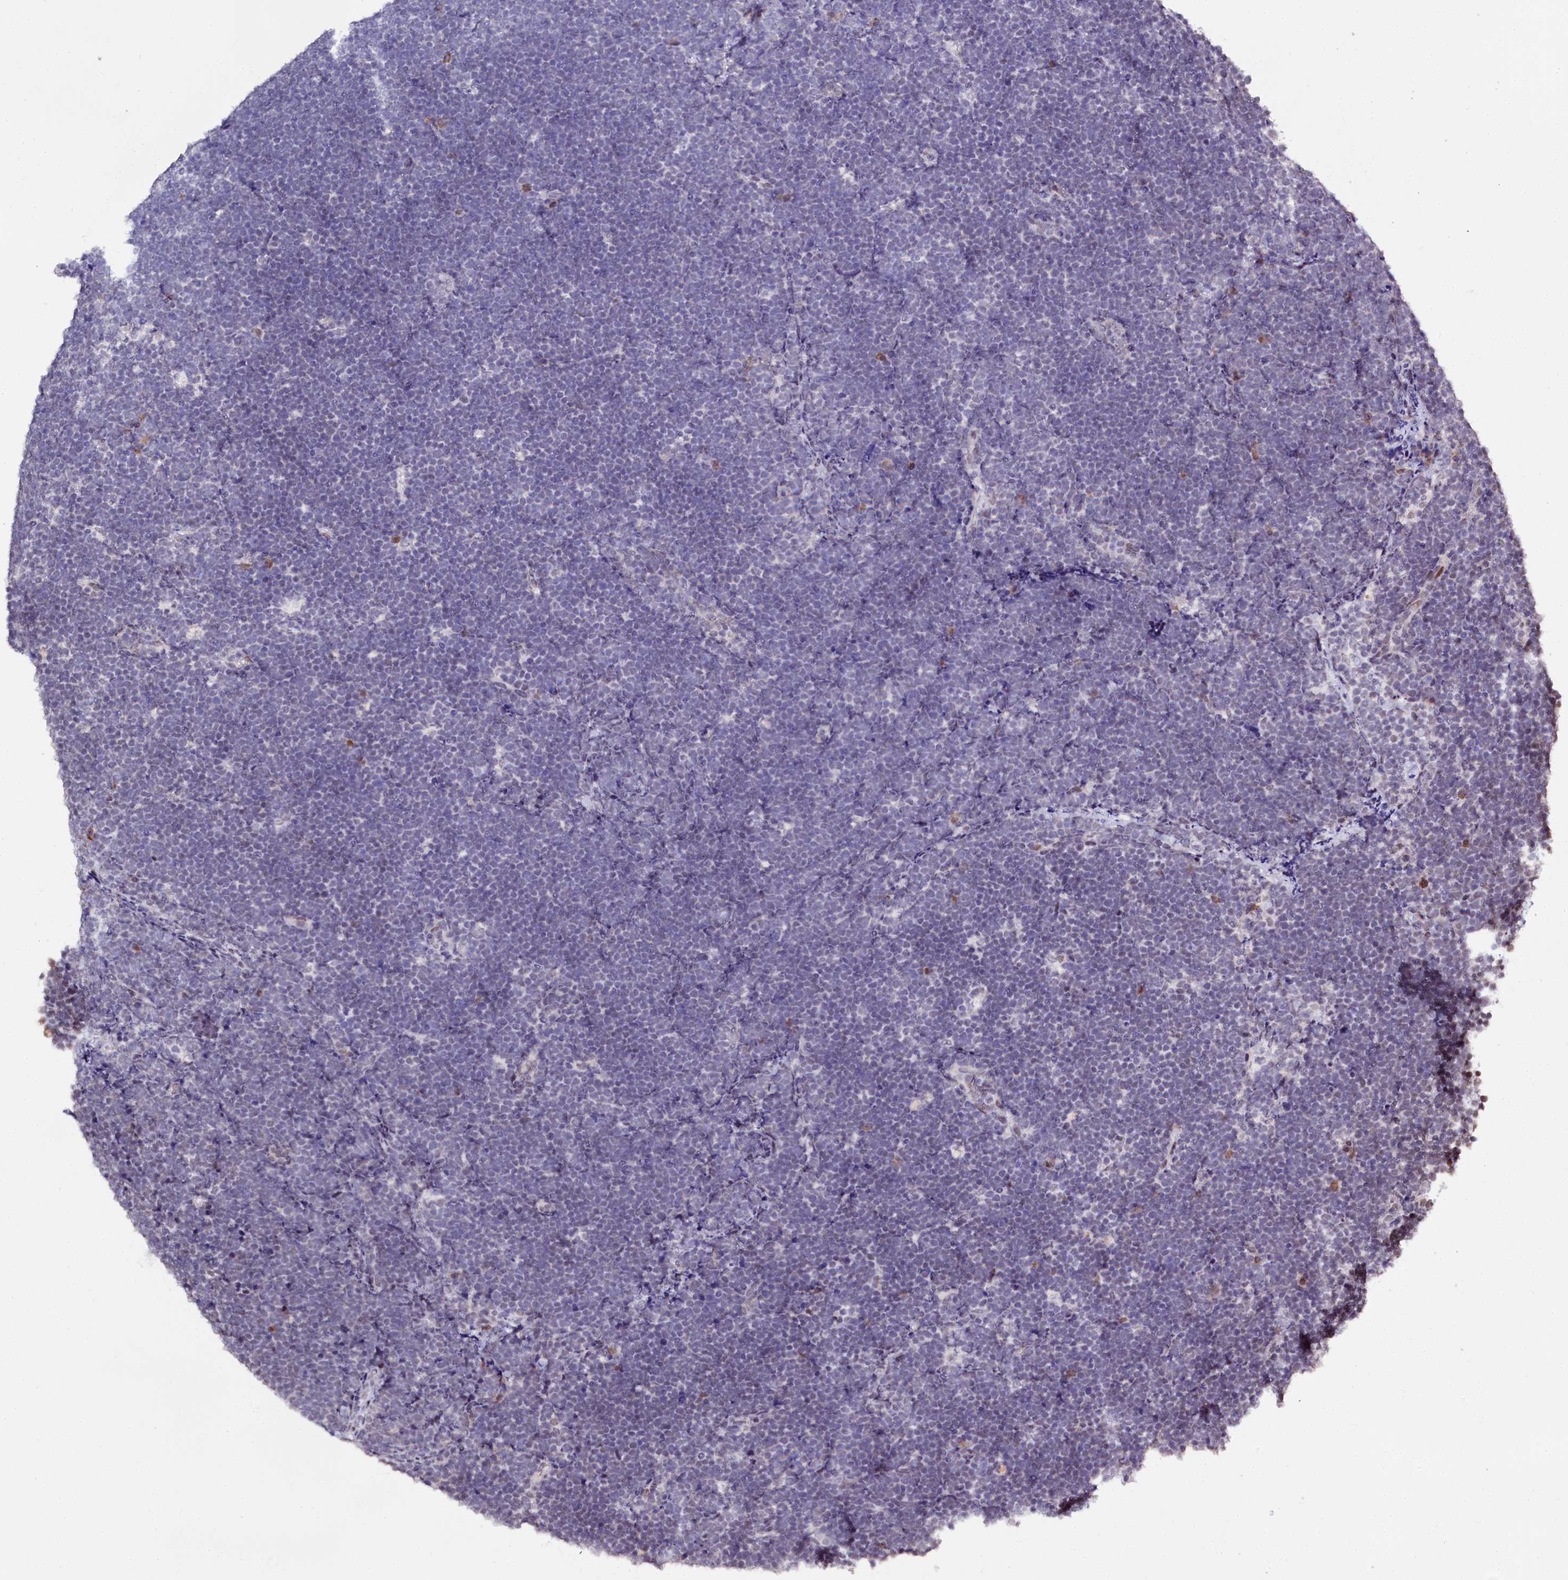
{"staining": {"intensity": "negative", "quantity": "none", "location": "none"}, "tissue": "lymphoma", "cell_type": "Tumor cells", "image_type": "cancer", "snomed": [{"axis": "morphology", "description": "Malignant lymphoma, non-Hodgkin's type, High grade"}, {"axis": "topography", "description": "Lymph node"}], "caption": "Lymphoma was stained to show a protein in brown. There is no significant expression in tumor cells. (Immunohistochemistry (ihc), brightfield microscopy, high magnification).", "gene": "SPATS2", "patient": {"sex": "male", "age": 13}}